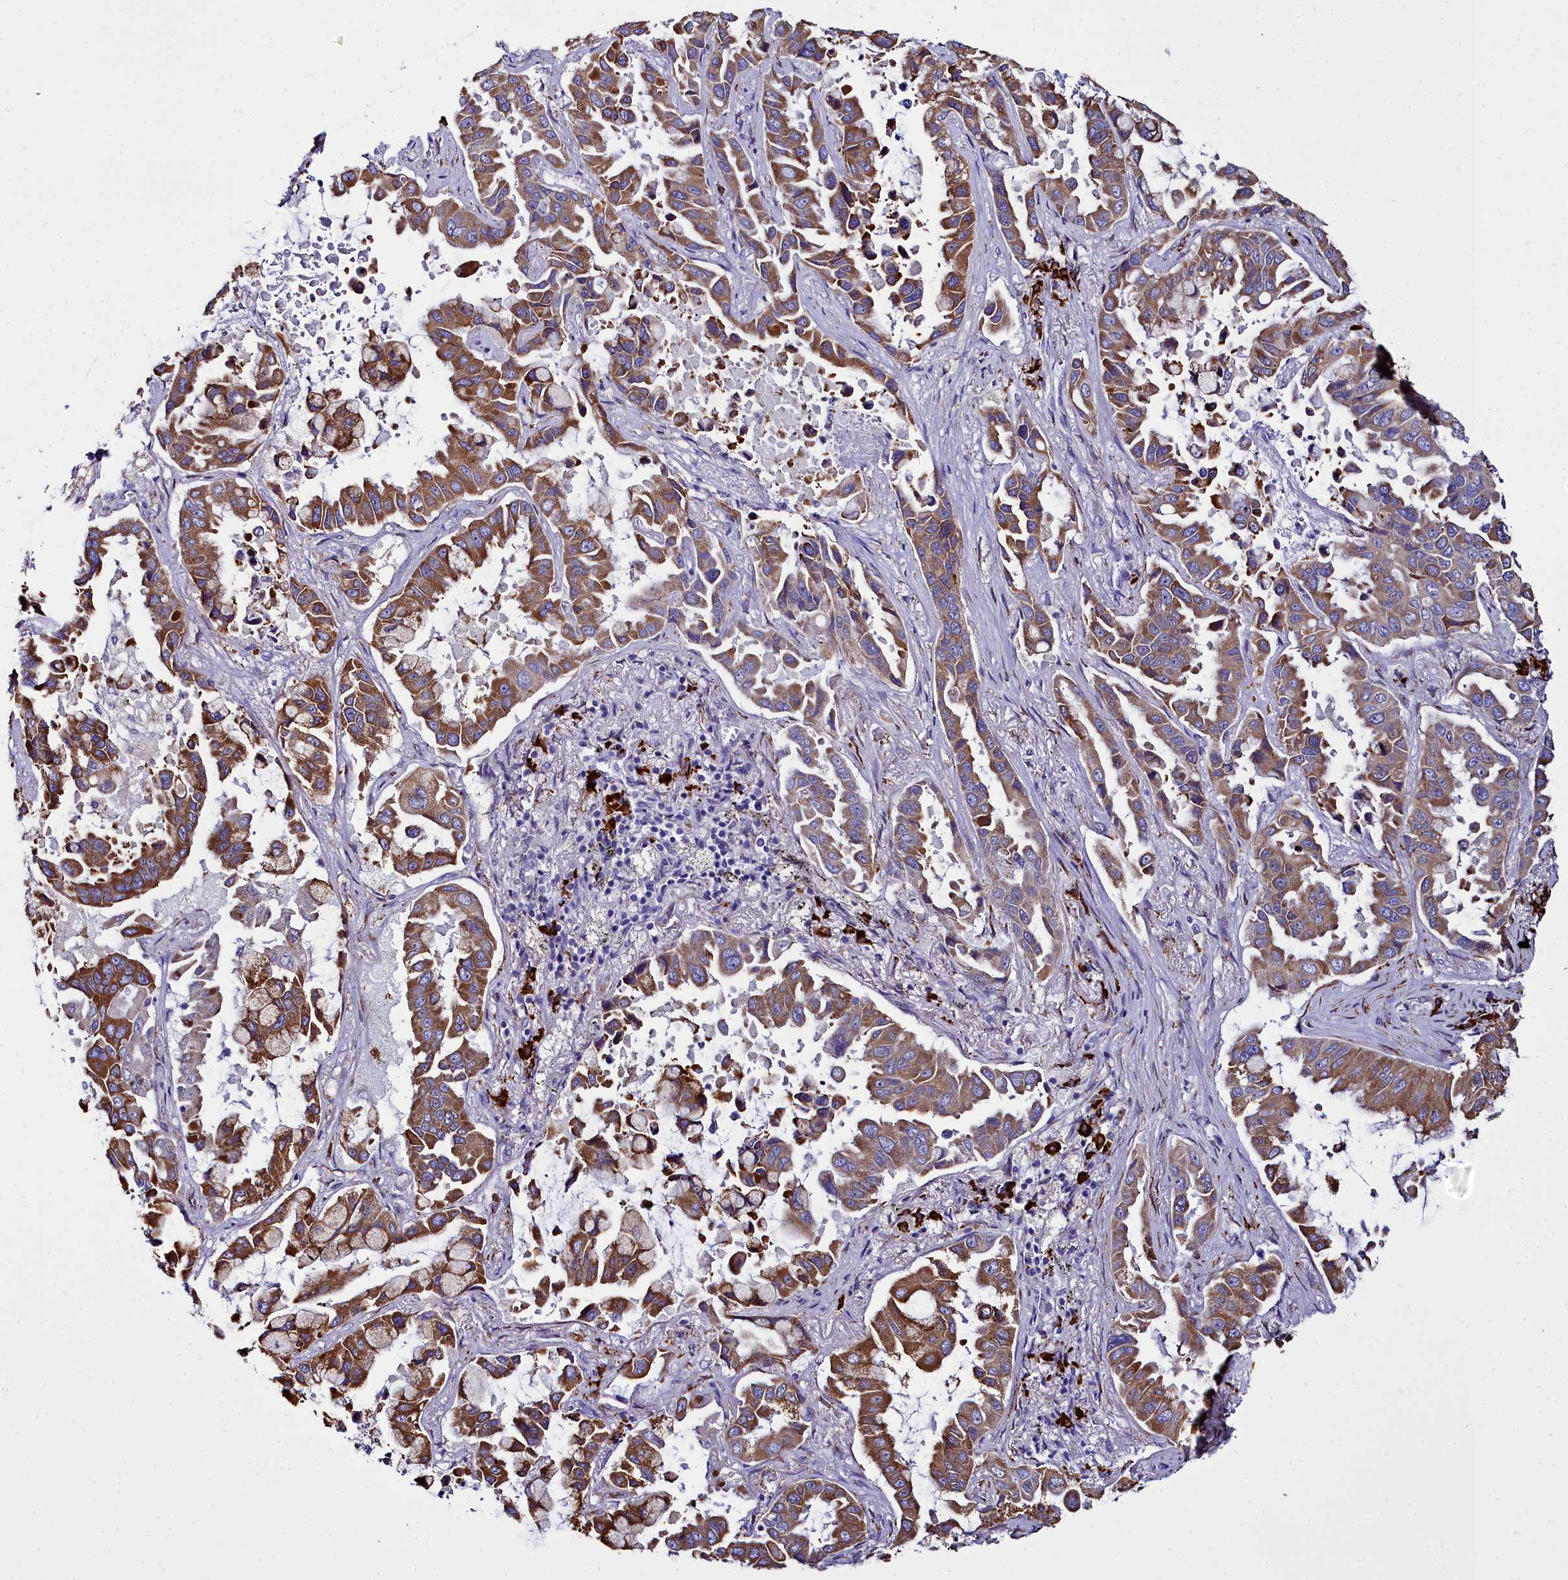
{"staining": {"intensity": "moderate", "quantity": ">75%", "location": "cytoplasmic/membranous"}, "tissue": "lung cancer", "cell_type": "Tumor cells", "image_type": "cancer", "snomed": [{"axis": "morphology", "description": "Adenocarcinoma, NOS"}, {"axis": "topography", "description": "Lung"}], "caption": "IHC histopathology image of lung cancer (adenocarcinoma) stained for a protein (brown), which demonstrates medium levels of moderate cytoplasmic/membranous staining in about >75% of tumor cells.", "gene": "TXNDC5", "patient": {"sex": "male", "age": 64}}